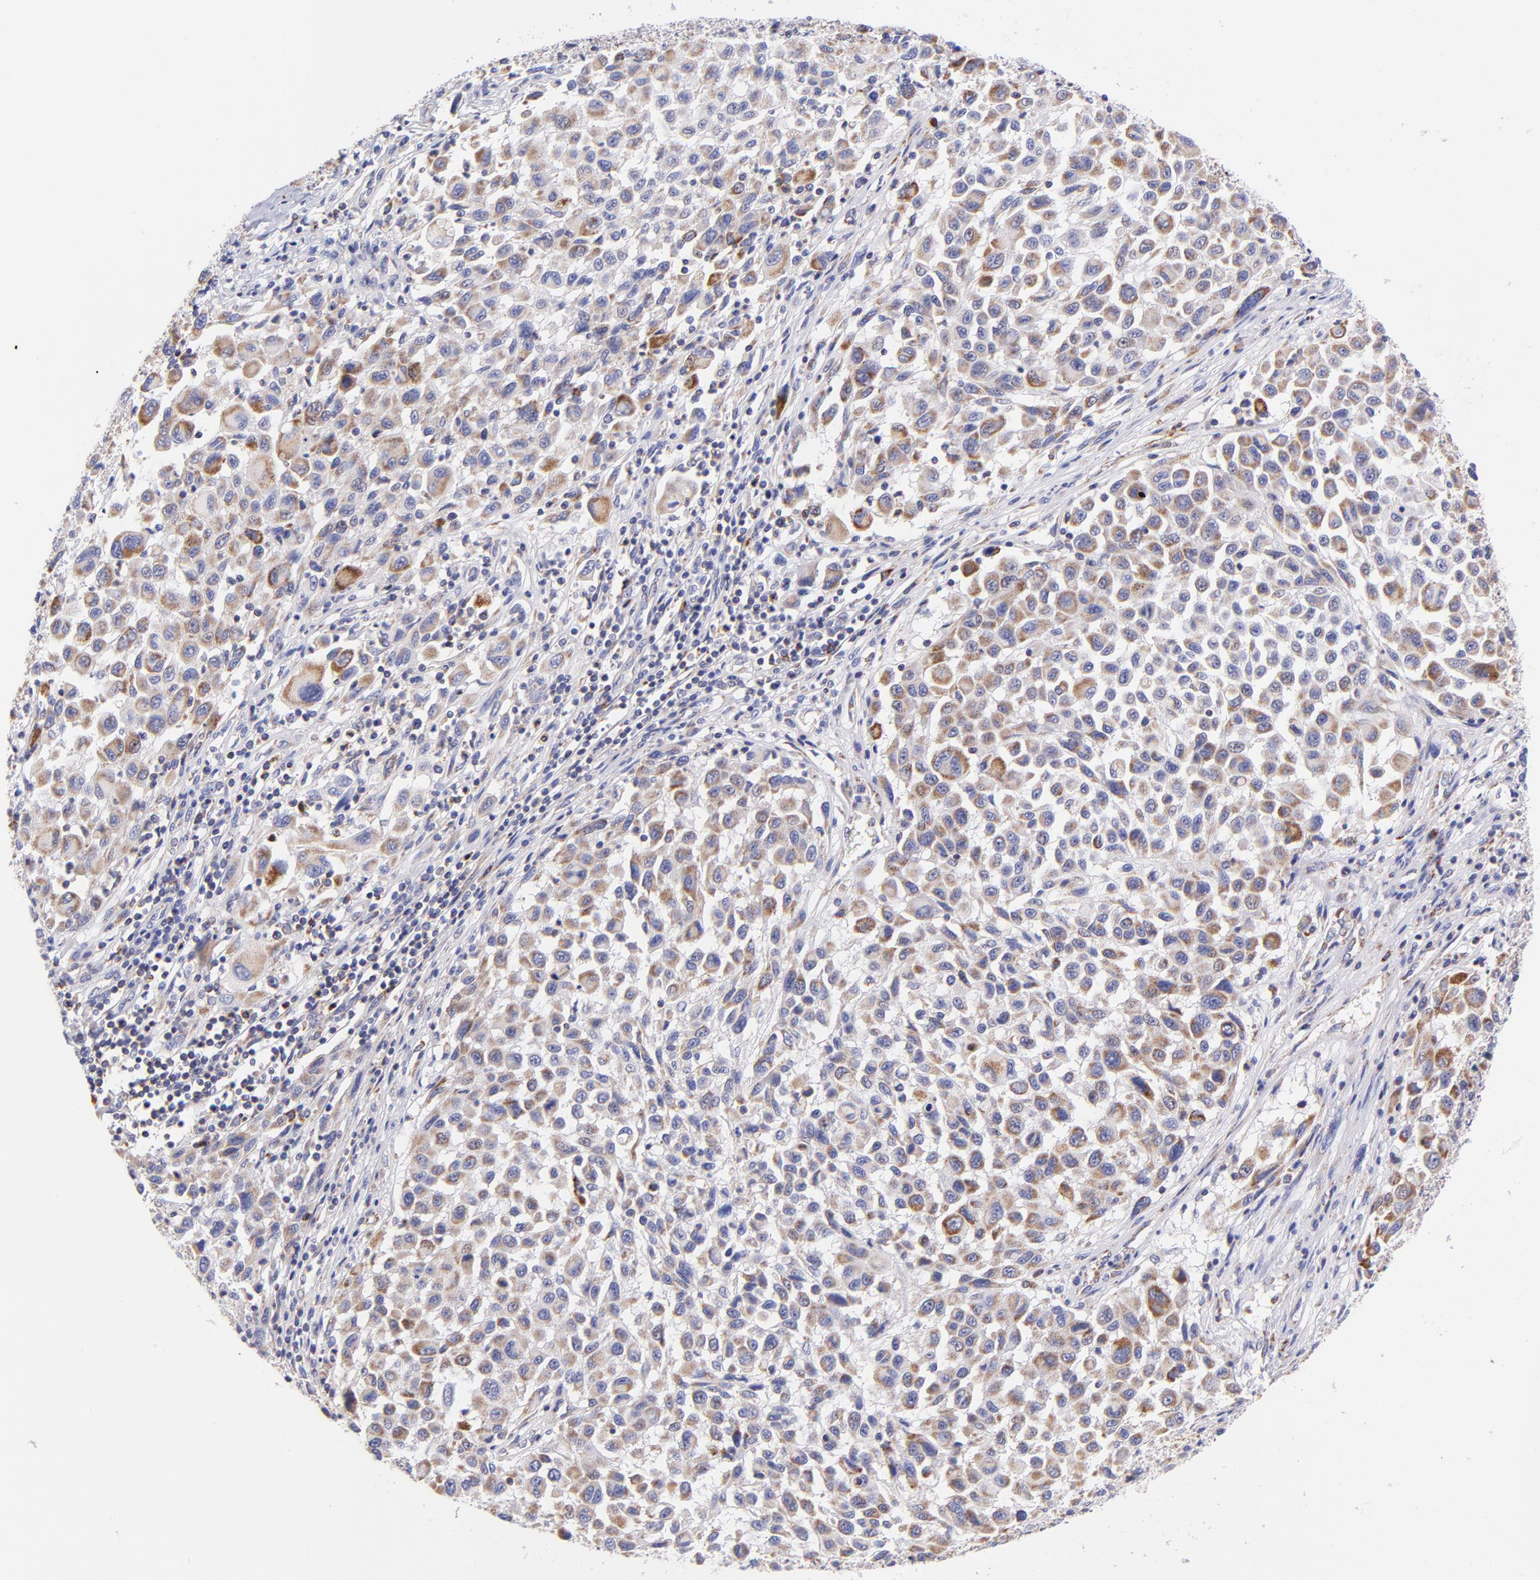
{"staining": {"intensity": "moderate", "quantity": "25%-75%", "location": "cytoplasmic/membranous"}, "tissue": "melanoma", "cell_type": "Tumor cells", "image_type": "cancer", "snomed": [{"axis": "morphology", "description": "Malignant melanoma, Metastatic site"}, {"axis": "topography", "description": "Lymph node"}], "caption": "A high-resolution micrograph shows immunohistochemistry (IHC) staining of malignant melanoma (metastatic site), which displays moderate cytoplasmic/membranous staining in about 25%-75% of tumor cells.", "gene": "NDUFB7", "patient": {"sex": "male", "age": 61}}